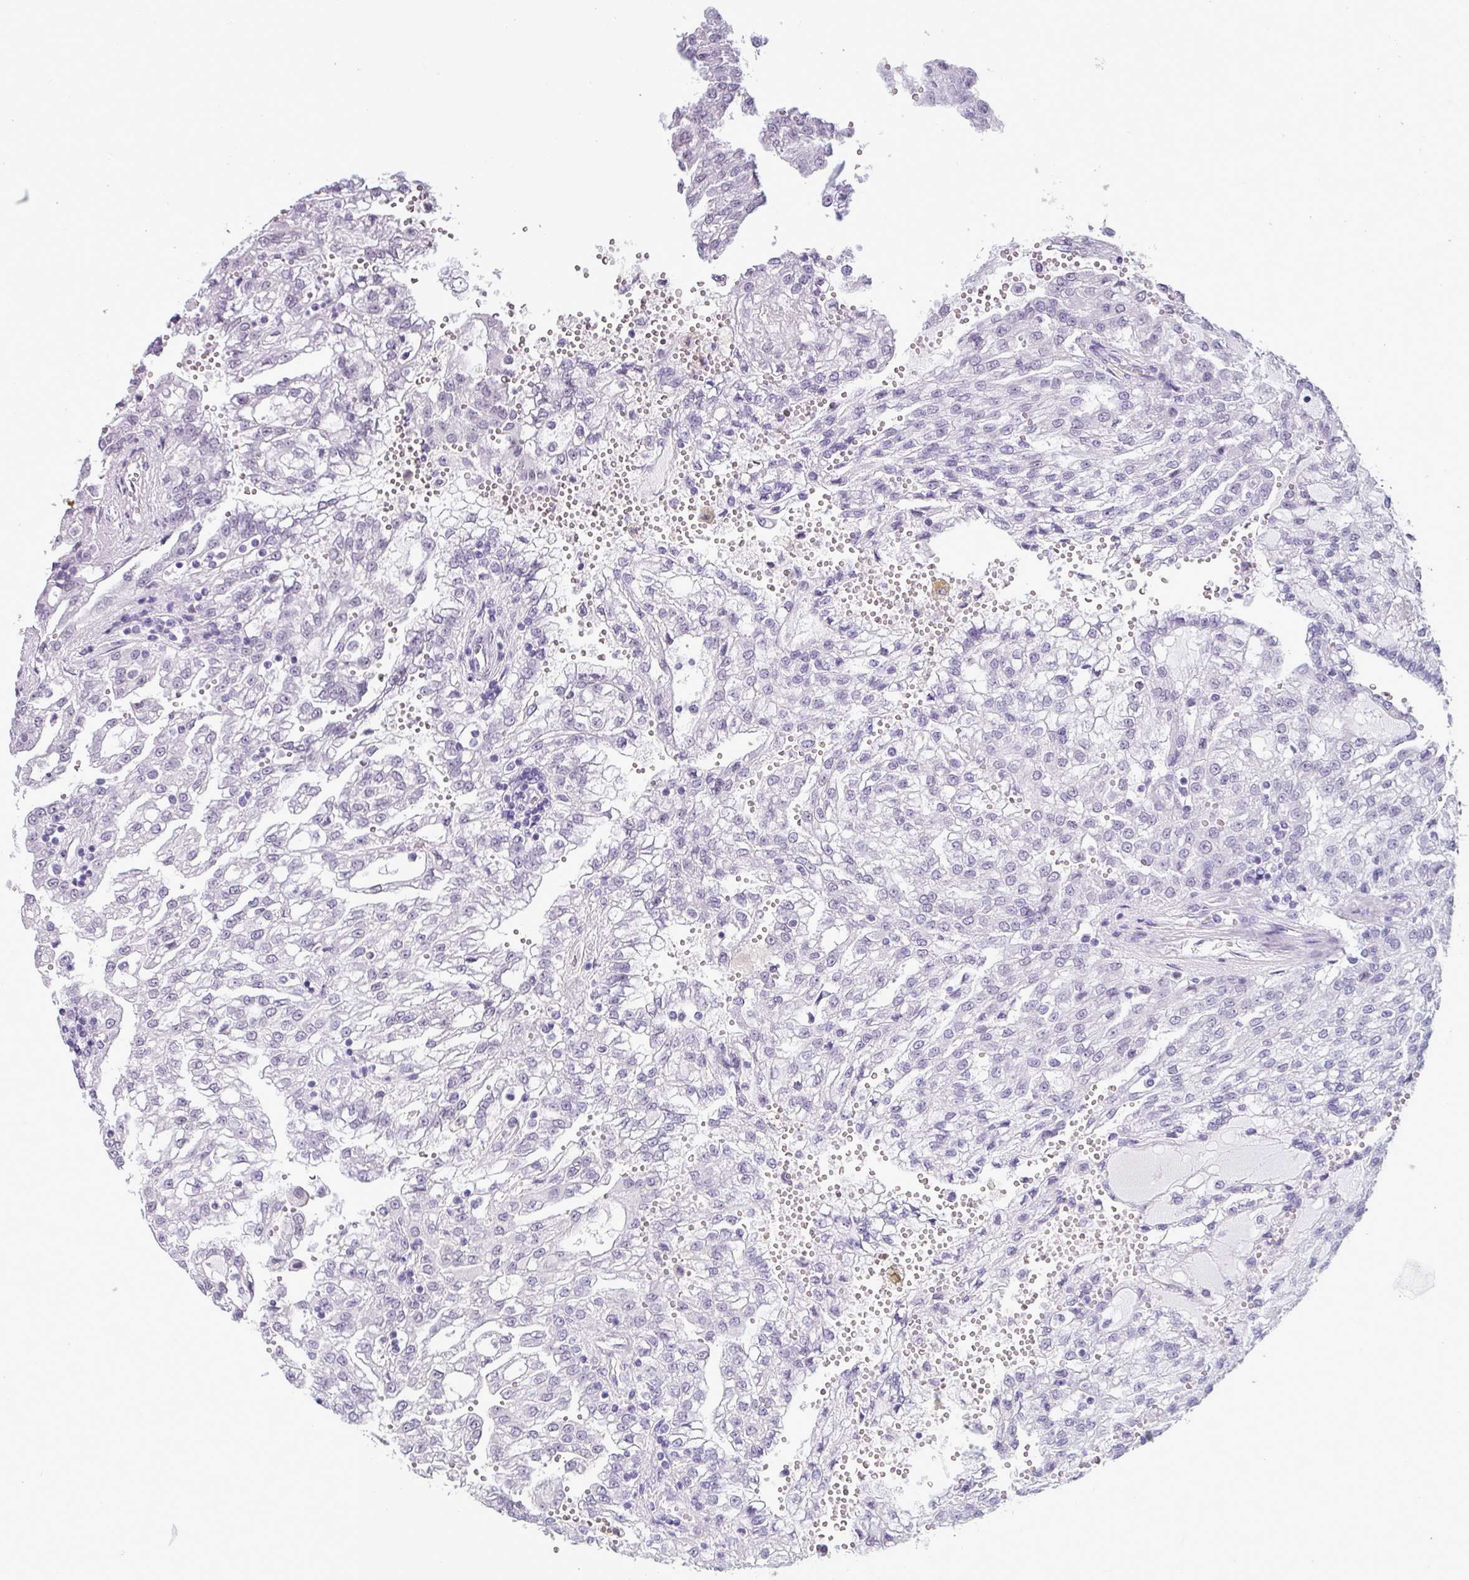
{"staining": {"intensity": "negative", "quantity": "none", "location": "none"}, "tissue": "renal cancer", "cell_type": "Tumor cells", "image_type": "cancer", "snomed": [{"axis": "morphology", "description": "Adenocarcinoma, NOS"}, {"axis": "topography", "description": "Kidney"}], "caption": "Photomicrograph shows no protein positivity in tumor cells of renal cancer tissue.", "gene": "SRGAP1", "patient": {"sex": "male", "age": 63}}